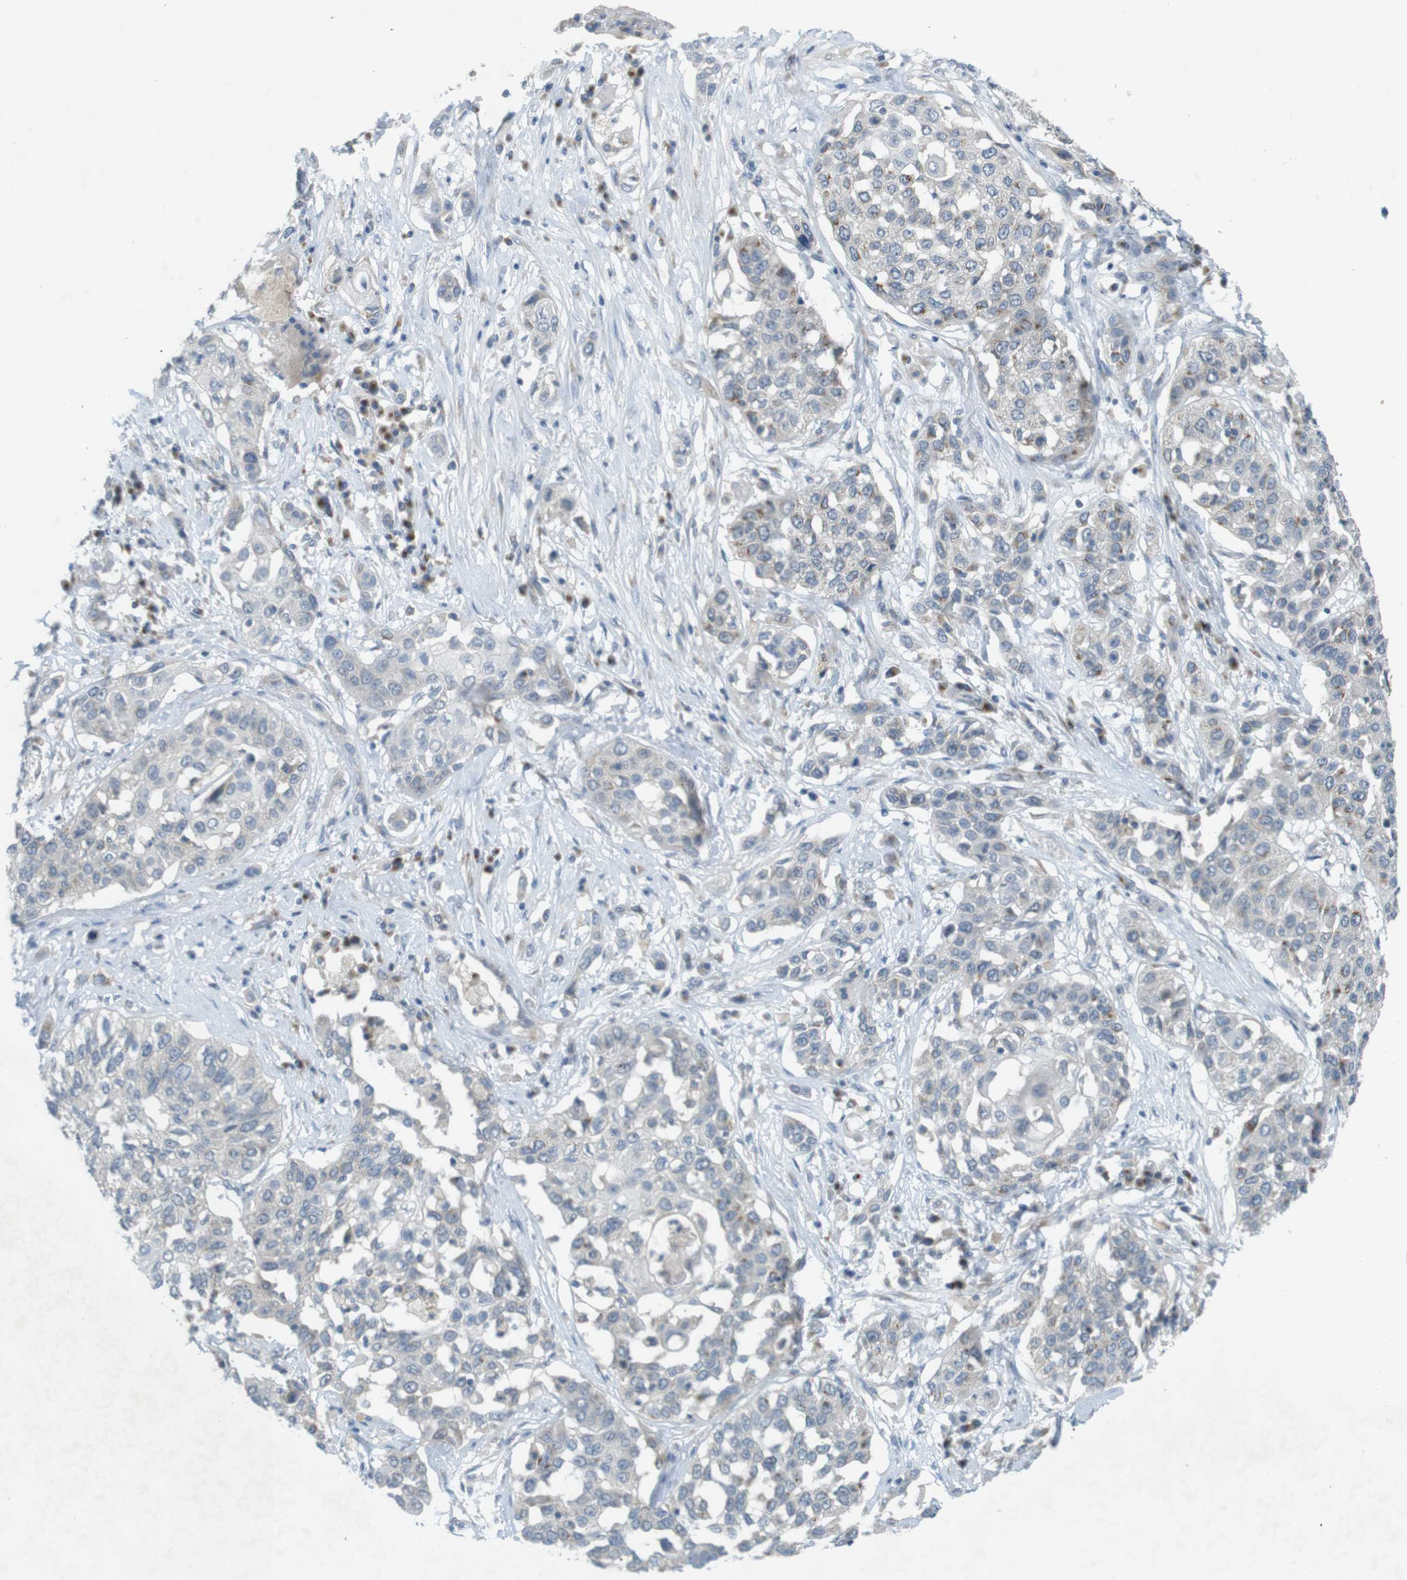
{"staining": {"intensity": "weak", "quantity": "<25%", "location": "cytoplasmic/membranous"}, "tissue": "lung cancer", "cell_type": "Tumor cells", "image_type": "cancer", "snomed": [{"axis": "morphology", "description": "Squamous cell carcinoma, NOS"}, {"axis": "topography", "description": "Lung"}], "caption": "Tumor cells are negative for protein expression in human lung squamous cell carcinoma.", "gene": "YIPF3", "patient": {"sex": "male", "age": 71}}